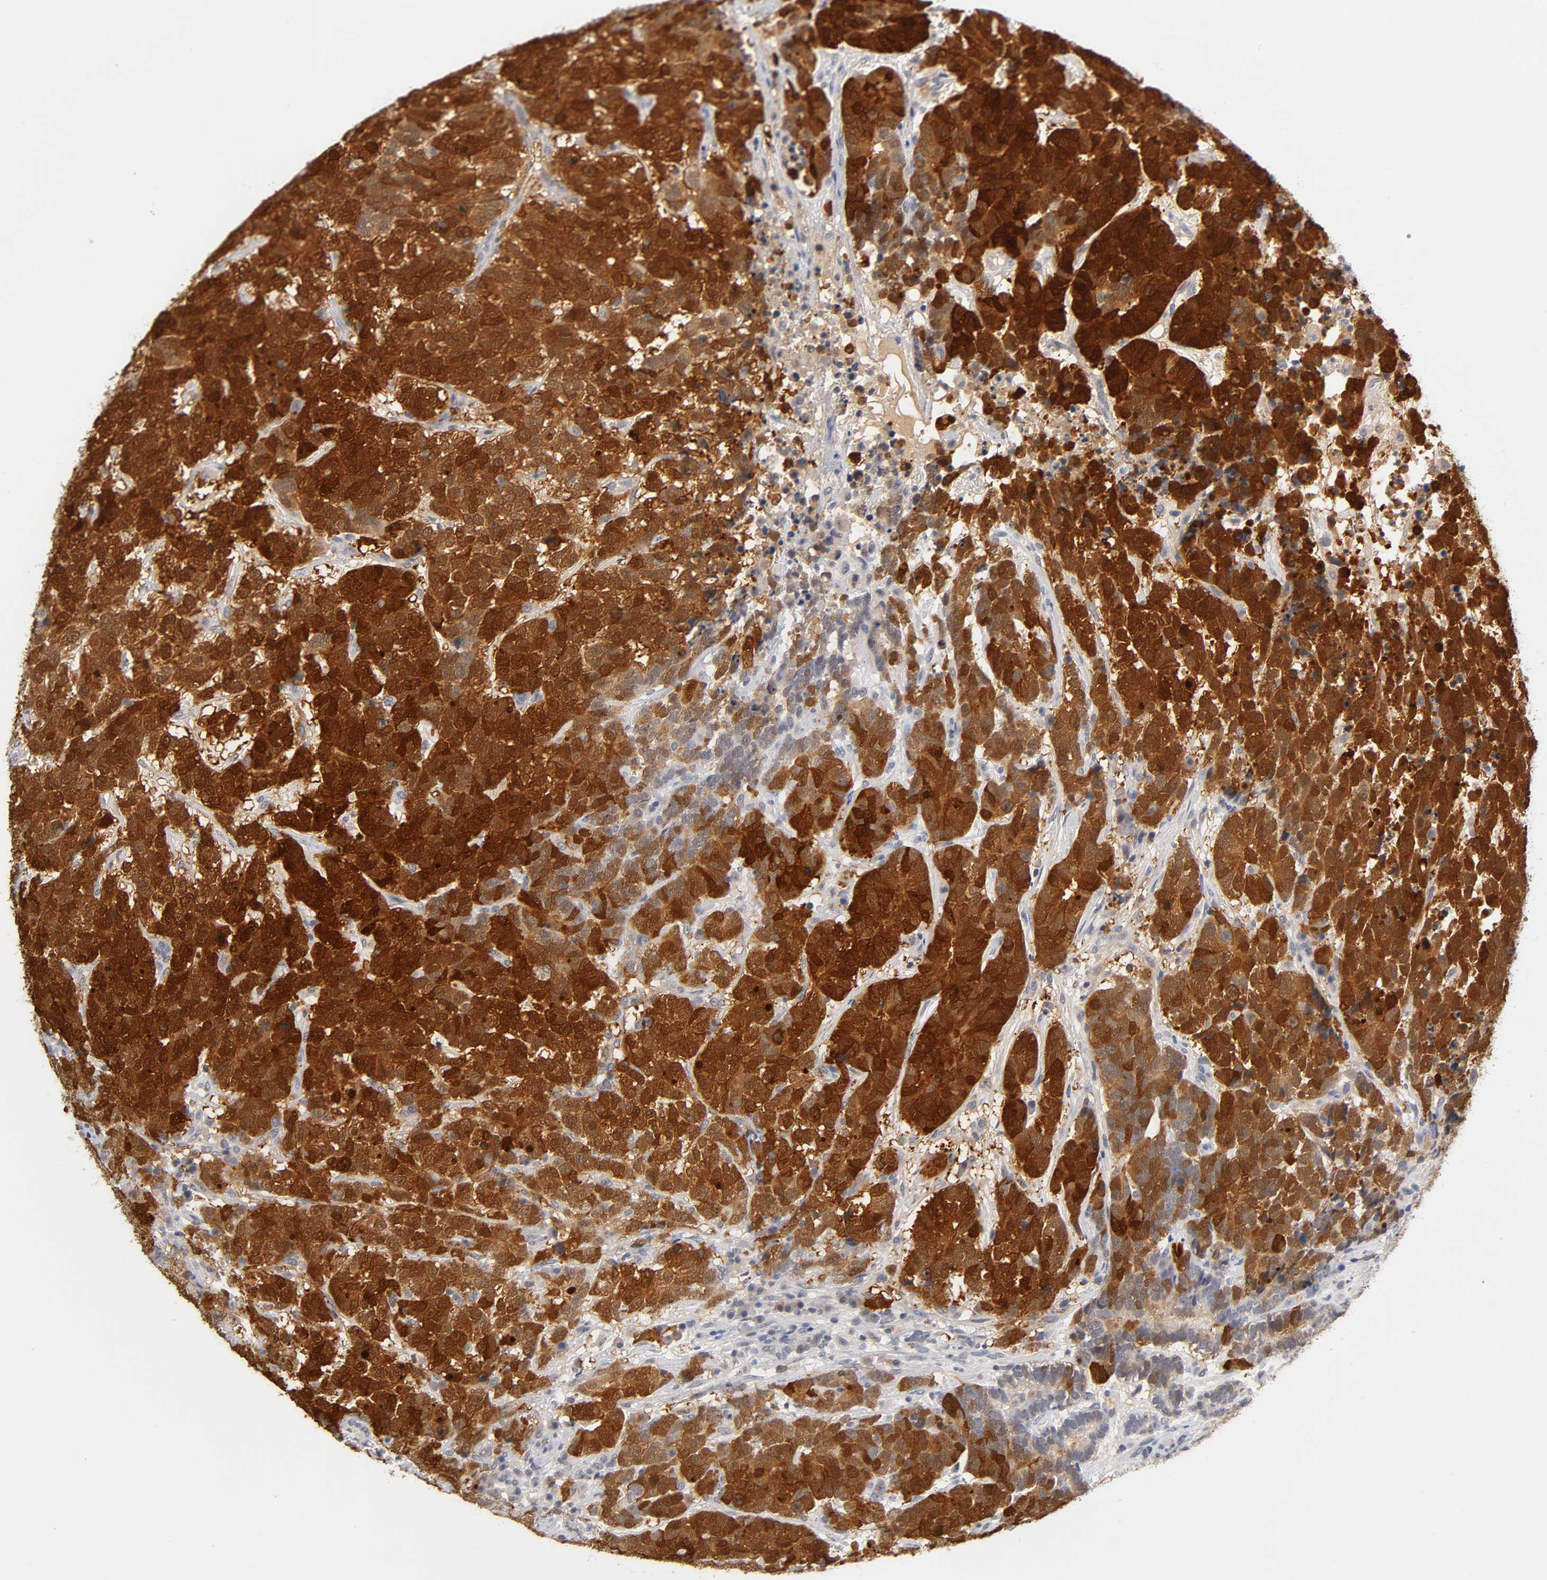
{"staining": {"intensity": "strong", "quantity": ">75%", "location": "cytoplasmic/membranous,nuclear"}, "tissue": "testis cancer", "cell_type": "Tumor cells", "image_type": "cancer", "snomed": [{"axis": "morphology", "description": "Carcinoma, Embryonal, NOS"}, {"axis": "topography", "description": "Testis"}], "caption": "Strong cytoplasmic/membranous and nuclear expression is identified in approximately >75% of tumor cells in testis cancer.", "gene": "CRABP2", "patient": {"sex": "male", "age": 26}}